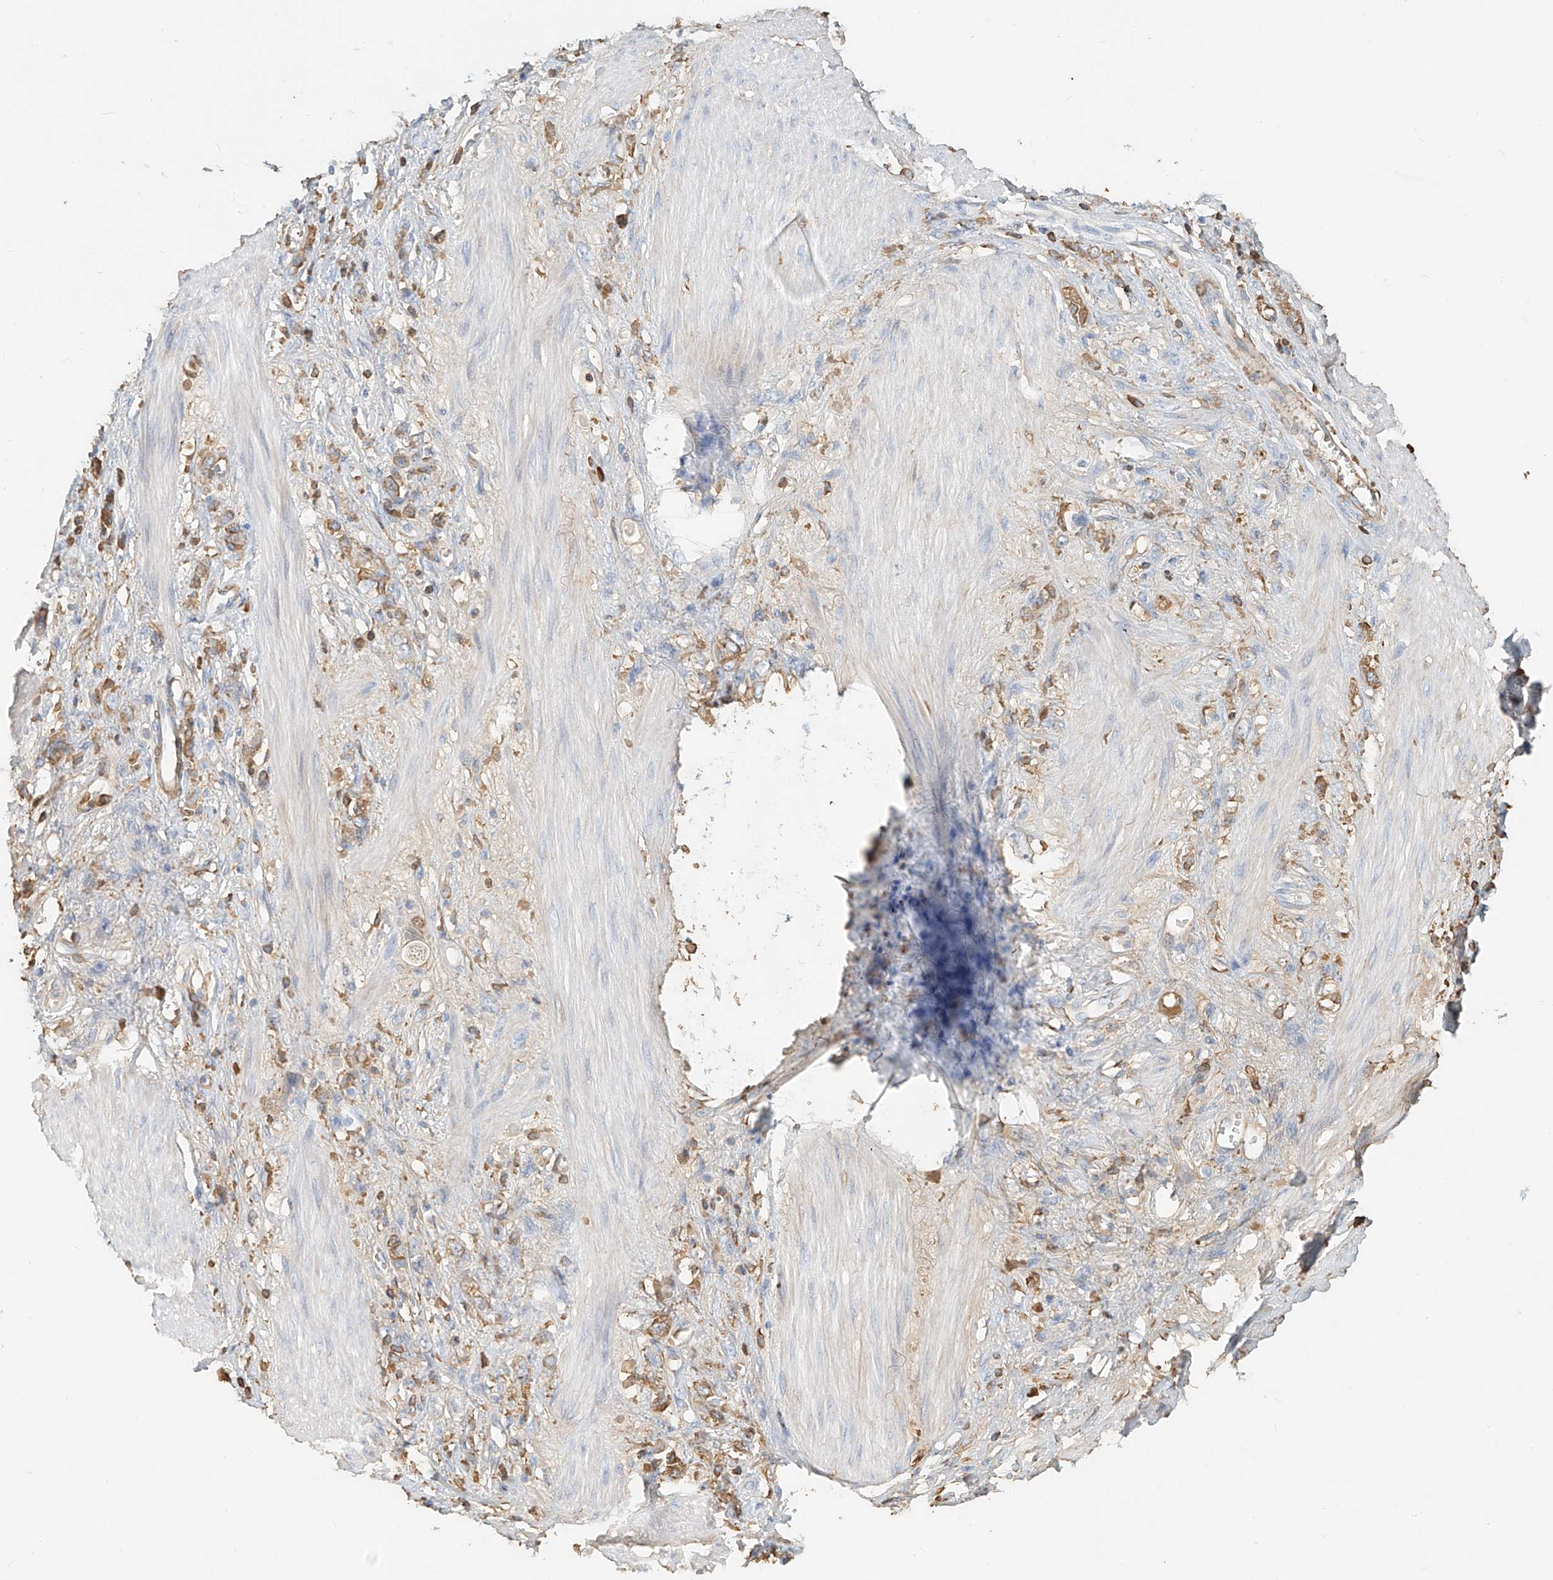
{"staining": {"intensity": "moderate", "quantity": ">75%", "location": "cytoplasmic/membranous"}, "tissue": "stomach cancer", "cell_type": "Tumor cells", "image_type": "cancer", "snomed": [{"axis": "morphology", "description": "Adenocarcinoma, NOS"}, {"axis": "topography", "description": "Stomach"}], "caption": "Protein expression analysis of stomach adenocarcinoma reveals moderate cytoplasmic/membranous staining in approximately >75% of tumor cells. The protein of interest is stained brown, and the nuclei are stained in blue (DAB (3,3'-diaminobenzidine) IHC with brightfield microscopy, high magnification).", "gene": "ZFP30", "patient": {"sex": "female", "age": 76}}